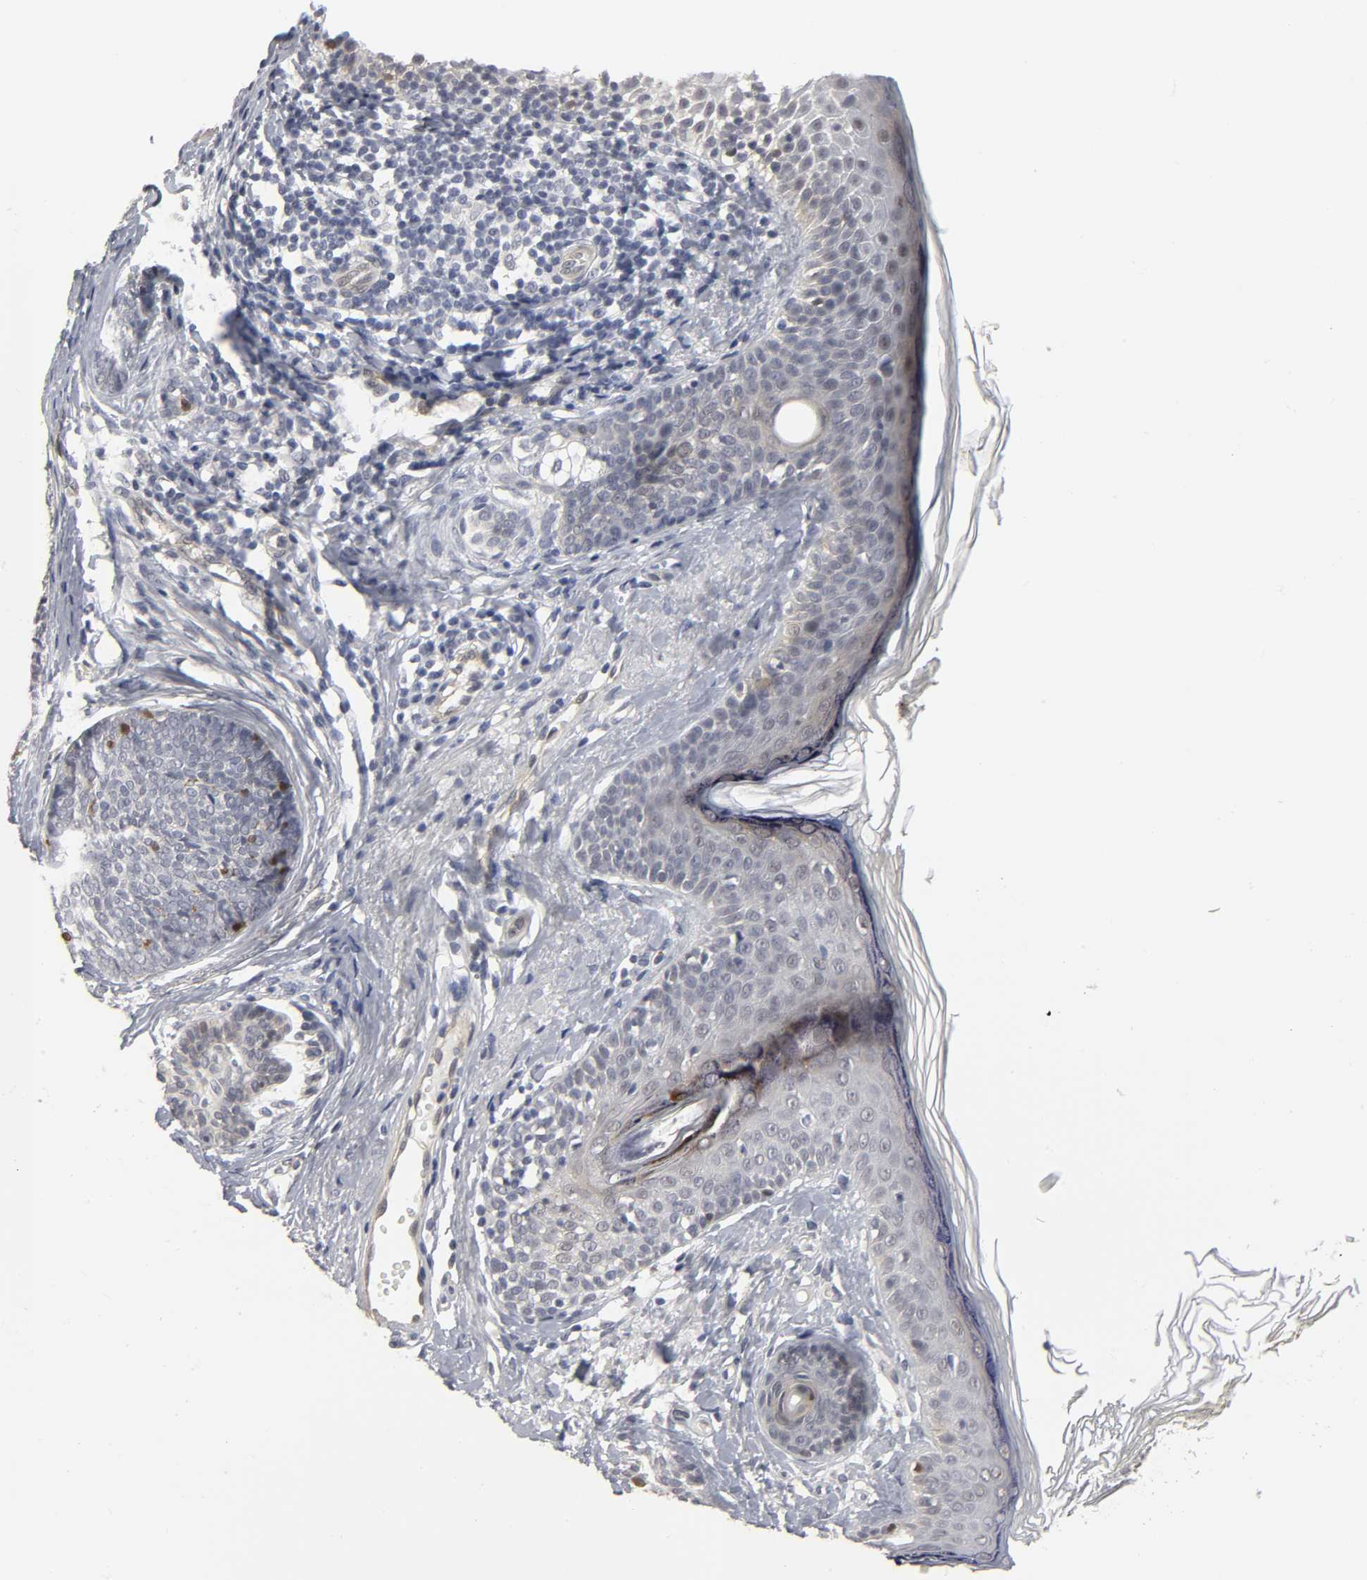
{"staining": {"intensity": "moderate", "quantity": "<25%", "location": "nuclear"}, "tissue": "skin cancer", "cell_type": "Tumor cells", "image_type": "cancer", "snomed": [{"axis": "morphology", "description": "Normal tissue, NOS"}, {"axis": "morphology", "description": "Basal cell carcinoma"}, {"axis": "topography", "description": "Skin"}], "caption": "Immunohistochemistry (IHC) staining of skin cancer, which displays low levels of moderate nuclear positivity in about <25% of tumor cells indicating moderate nuclear protein expression. The staining was performed using DAB (brown) for protein detection and nuclei were counterstained in hematoxylin (blue).", "gene": "PDLIM3", "patient": {"sex": "female", "age": 69}}